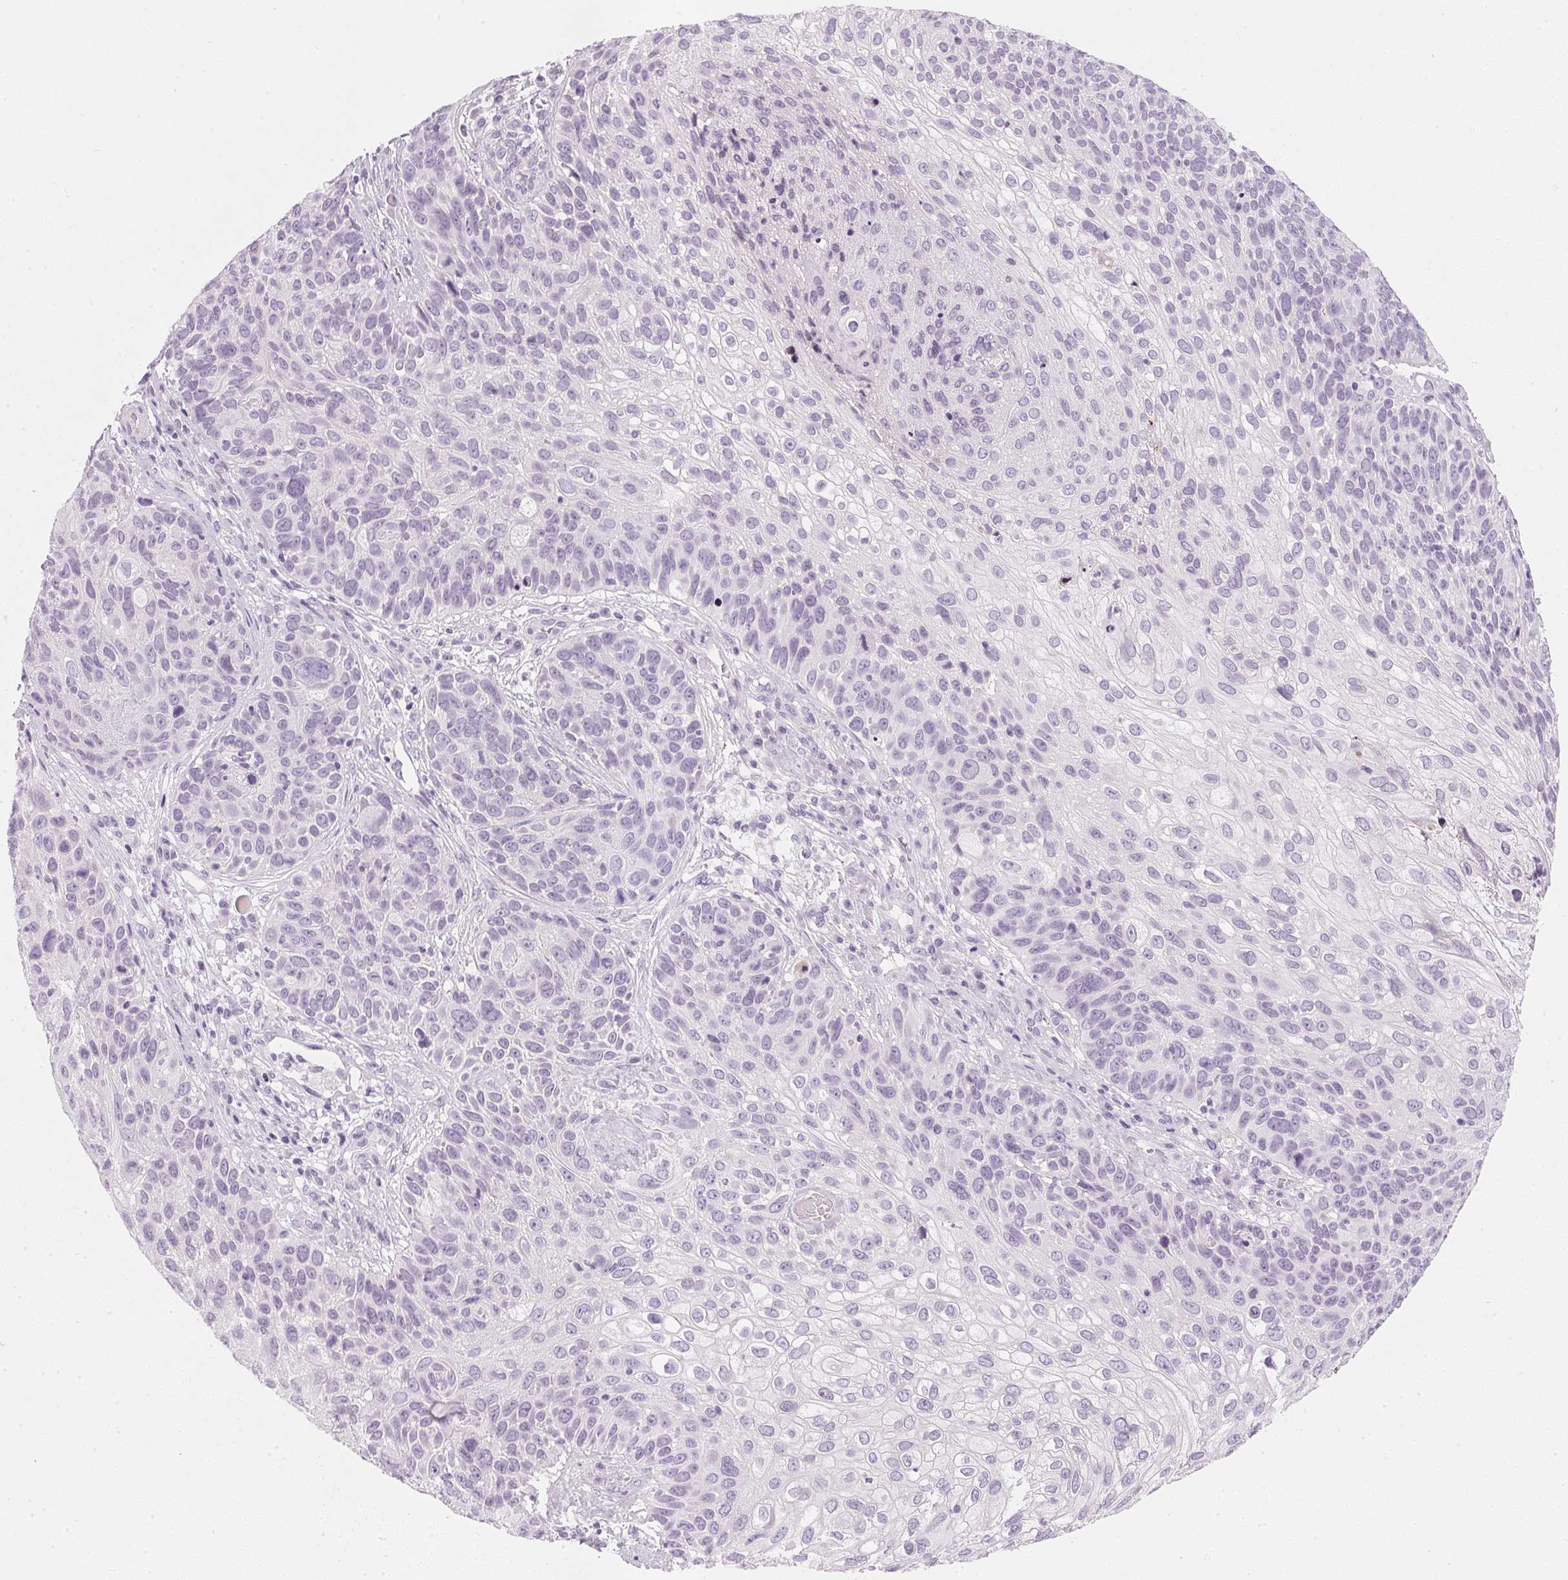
{"staining": {"intensity": "negative", "quantity": "none", "location": "none"}, "tissue": "skin cancer", "cell_type": "Tumor cells", "image_type": "cancer", "snomed": [{"axis": "morphology", "description": "Squamous cell carcinoma, NOS"}, {"axis": "topography", "description": "Skin"}], "caption": "High magnification brightfield microscopy of skin squamous cell carcinoma stained with DAB (brown) and counterstained with hematoxylin (blue): tumor cells show no significant staining.", "gene": "CHST4", "patient": {"sex": "male", "age": 92}}